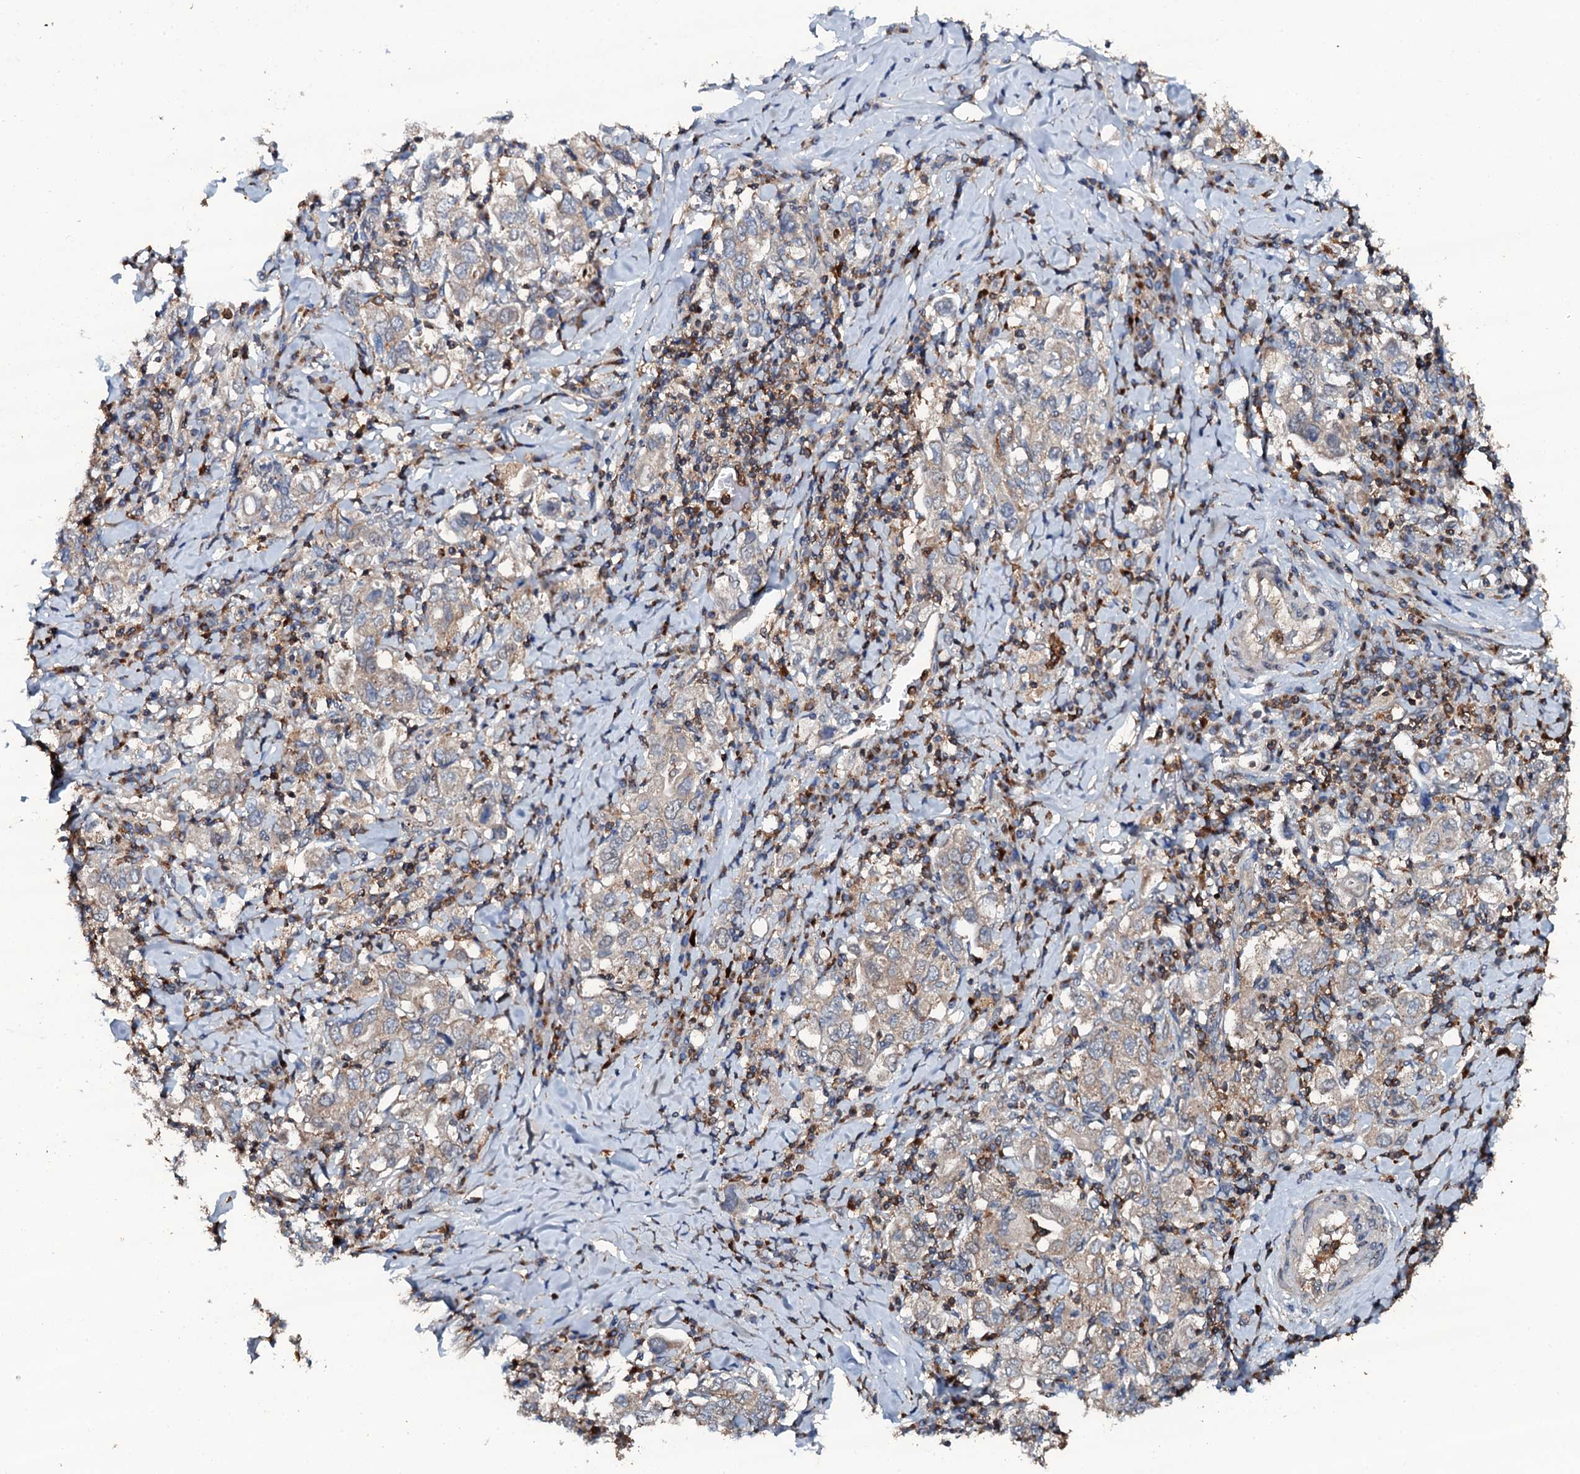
{"staining": {"intensity": "weak", "quantity": "25%-75%", "location": "cytoplasmic/membranous"}, "tissue": "stomach cancer", "cell_type": "Tumor cells", "image_type": "cancer", "snomed": [{"axis": "morphology", "description": "Adenocarcinoma, NOS"}, {"axis": "topography", "description": "Stomach, upper"}], "caption": "Protein analysis of stomach adenocarcinoma tissue exhibits weak cytoplasmic/membranous expression in about 25%-75% of tumor cells. Using DAB (3,3'-diaminobenzidine) (brown) and hematoxylin (blue) stains, captured at high magnification using brightfield microscopy.", "gene": "GRK2", "patient": {"sex": "male", "age": 62}}